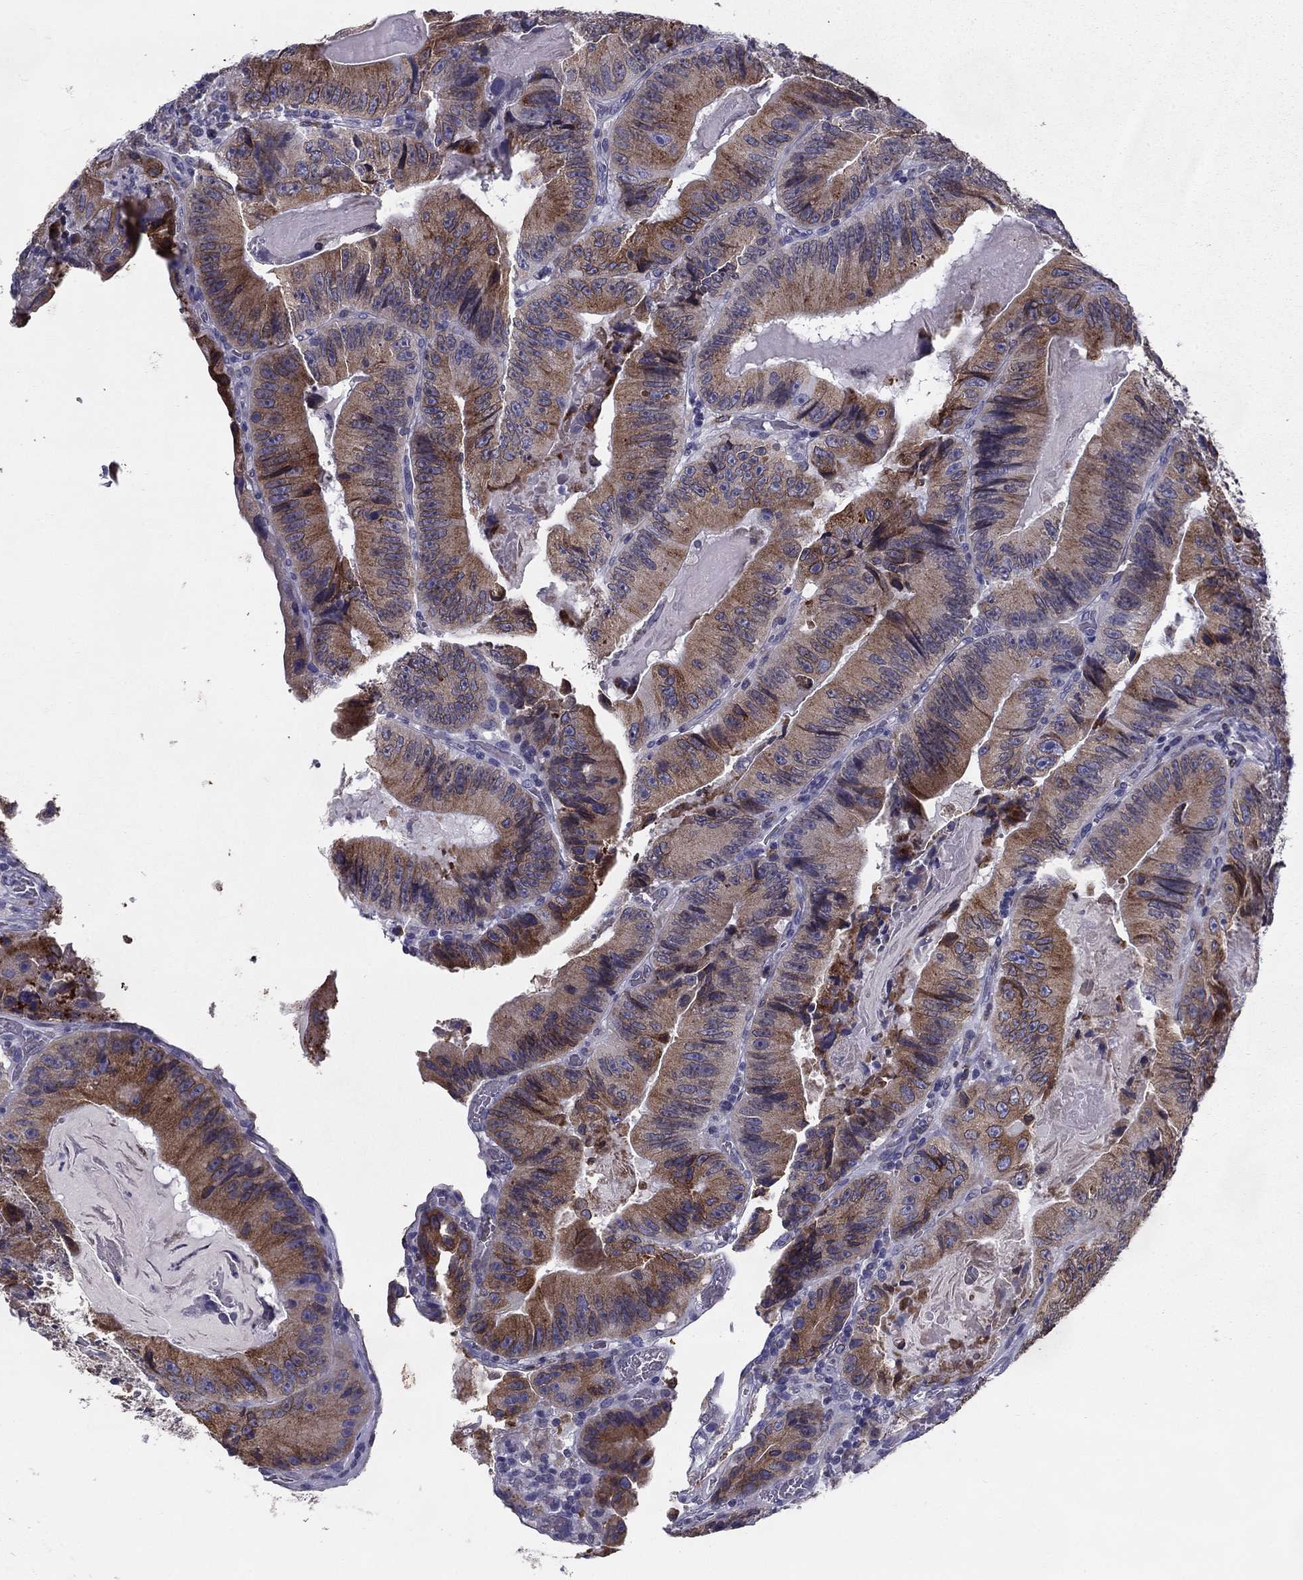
{"staining": {"intensity": "strong", "quantity": "25%-75%", "location": "cytoplasmic/membranous"}, "tissue": "colorectal cancer", "cell_type": "Tumor cells", "image_type": "cancer", "snomed": [{"axis": "morphology", "description": "Adenocarcinoma, NOS"}, {"axis": "topography", "description": "Colon"}], "caption": "The histopathology image reveals staining of colorectal adenocarcinoma, revealing strong cytoplasmic/membranous protein expression (brown color) within tumor cells.", "gene": "TMED3", "patient": {"sex": "female", "age": 86}}